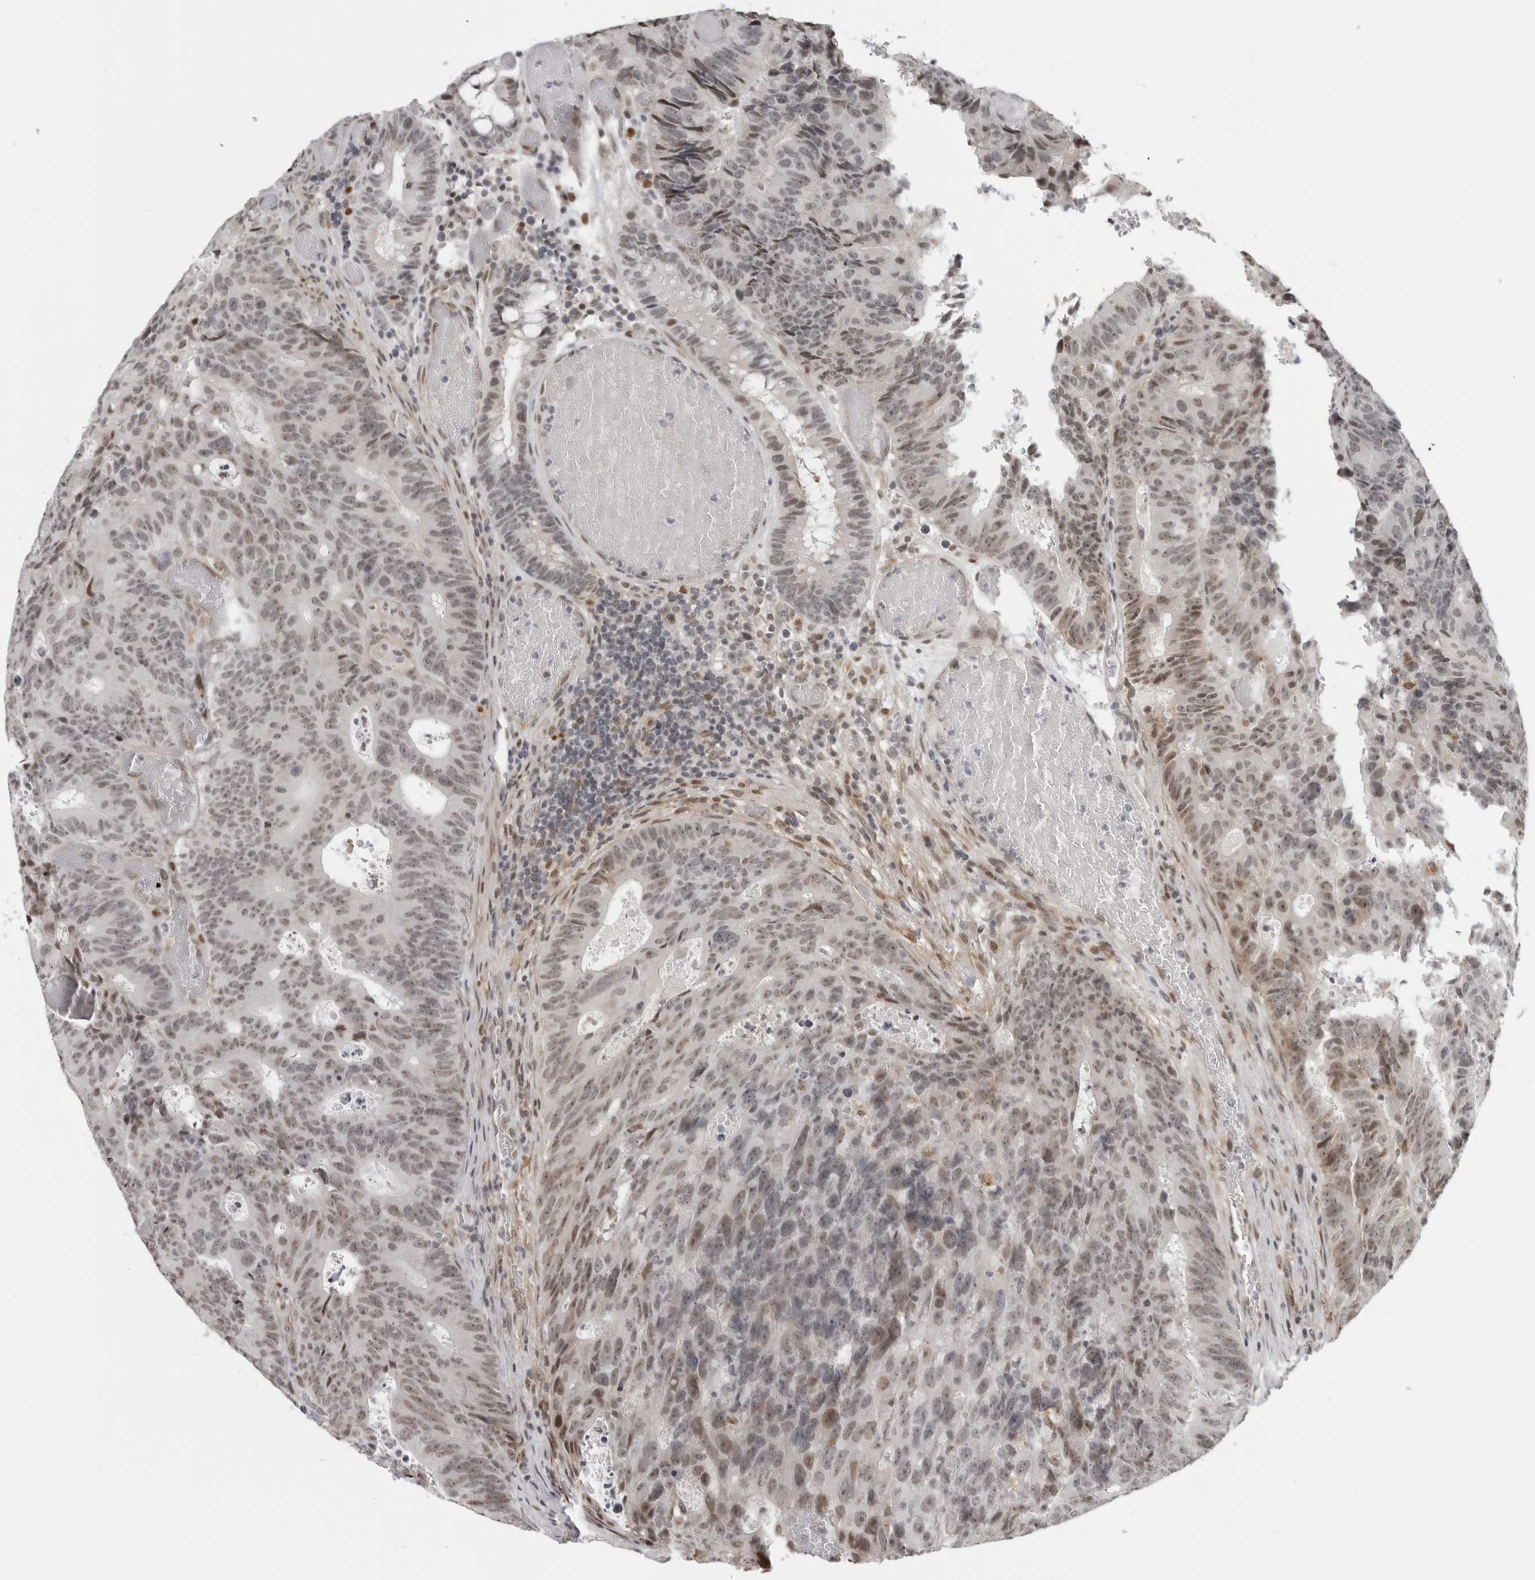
{"staining": {"intensity": "moderate", "quantity": ">75%", "location": "nuclear"}, "tissue": "colorectal cancer", "cell_type": "Tumor cells", "image_type": "cancer", "snomed": [{"axis": "morphology", "description": "Adenocarcinoma, NOS"}, {"axis": "topography", "description": "Colon"}], "caption": "High-magnification brightfield microscopy of adenocarcinoma (colorectal) stained with DAB (brown) and counterstained with hematoxylin (blue). tumor cells exhibit moderate nuclear positivity is seen in approximately>75% of cells.", "gene": "MAF", "patient": {"sex": "male", "age": 87}}